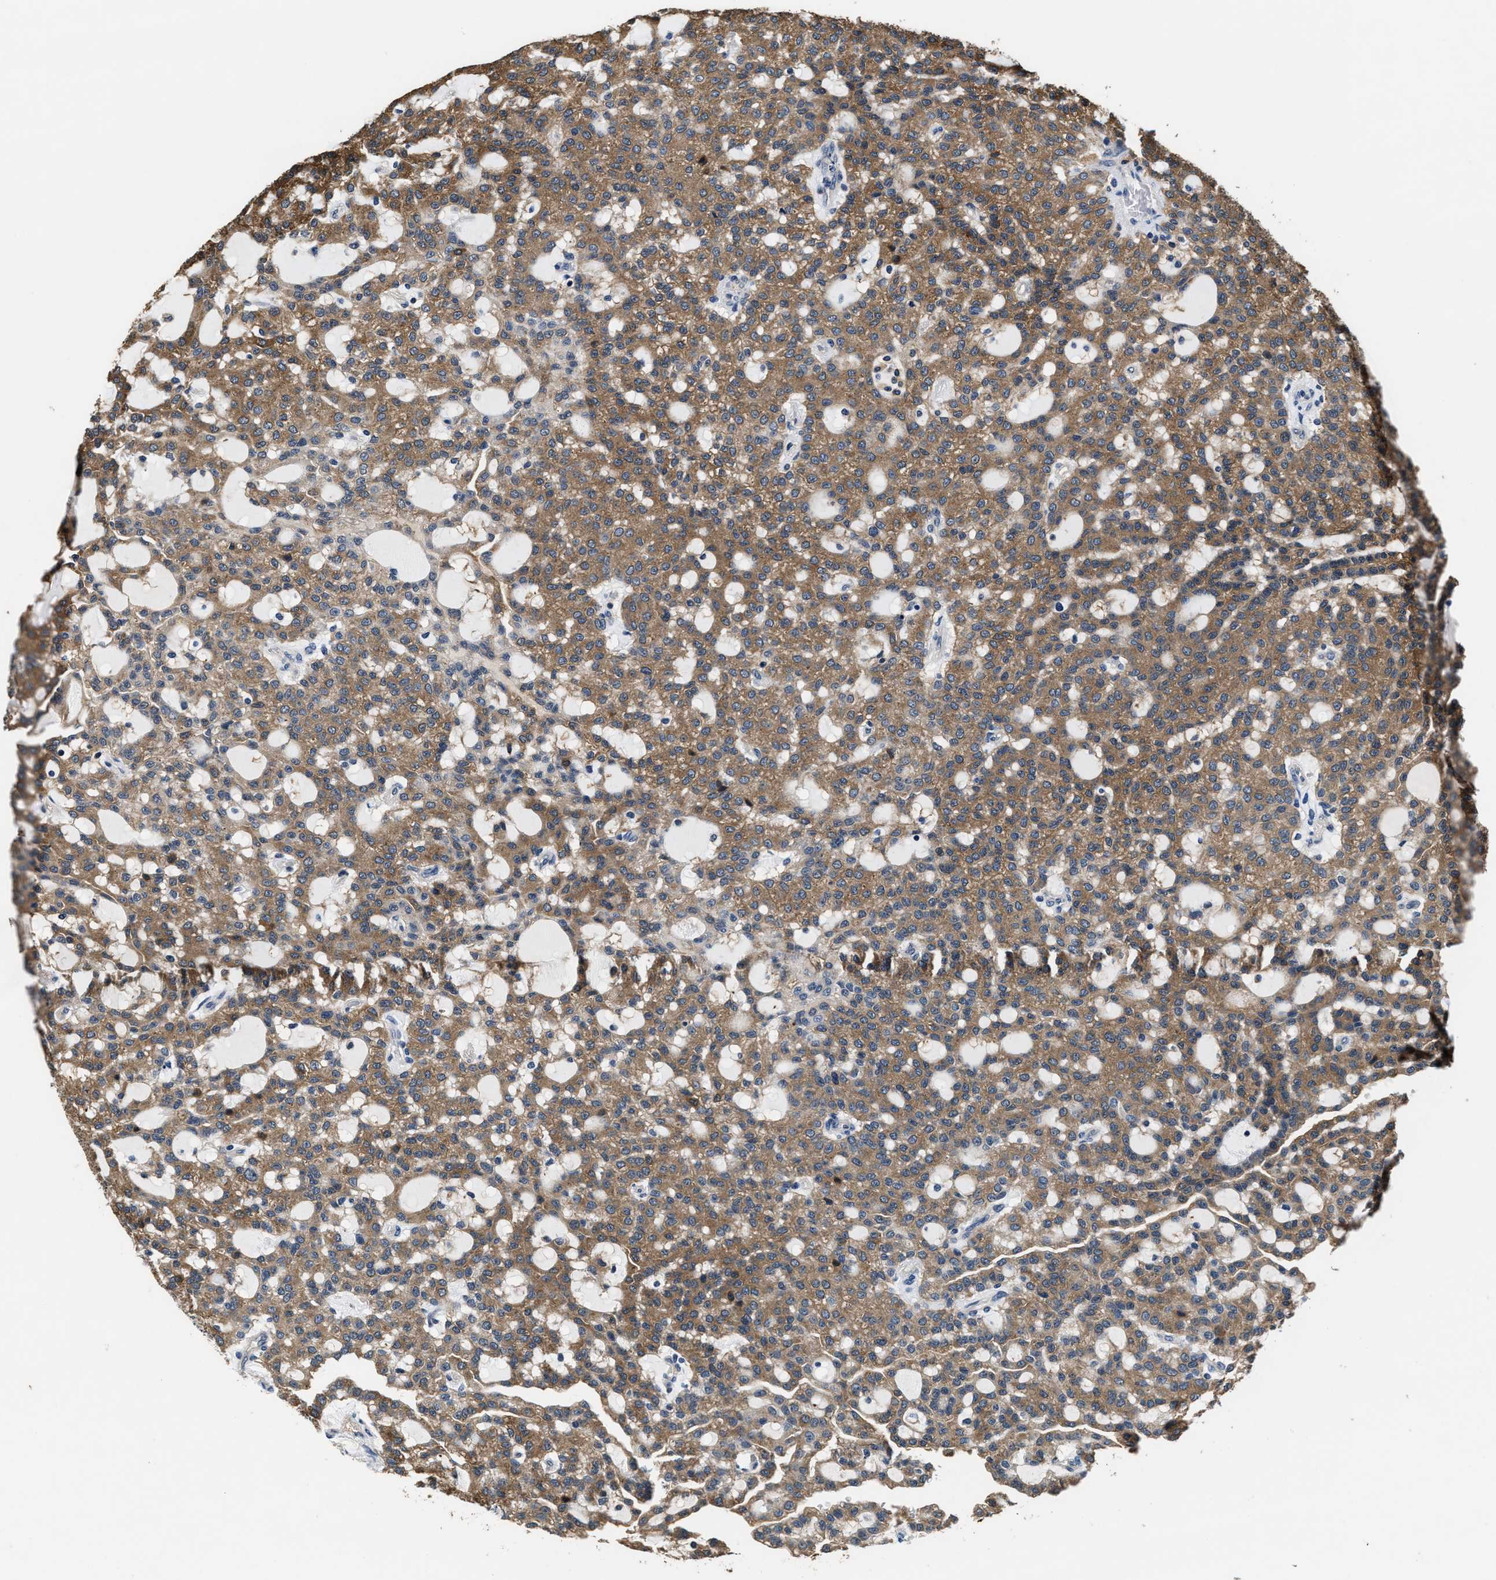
{"staining": {"intensity": "moderate", "quantity": ">75%", "location": "cytoplasmic/membranous"}, "tissue": "renal cancer", "cell_type": "Tumor cells", "image_type": "cancer", "snomed": [{"axis": "morphology", "description": "Adenocarcinoma, NOS"}, {"axis": "topography", "description": "Kidney"}], "caption": "Renal cancer was stained to show a protein in brown. There is medium levels of moderate cytoplasmic/membranous staining in approximately >75% of tumor cells.", "gene": "PHPT1", "patient": {"sex": "male", "age": 63}}